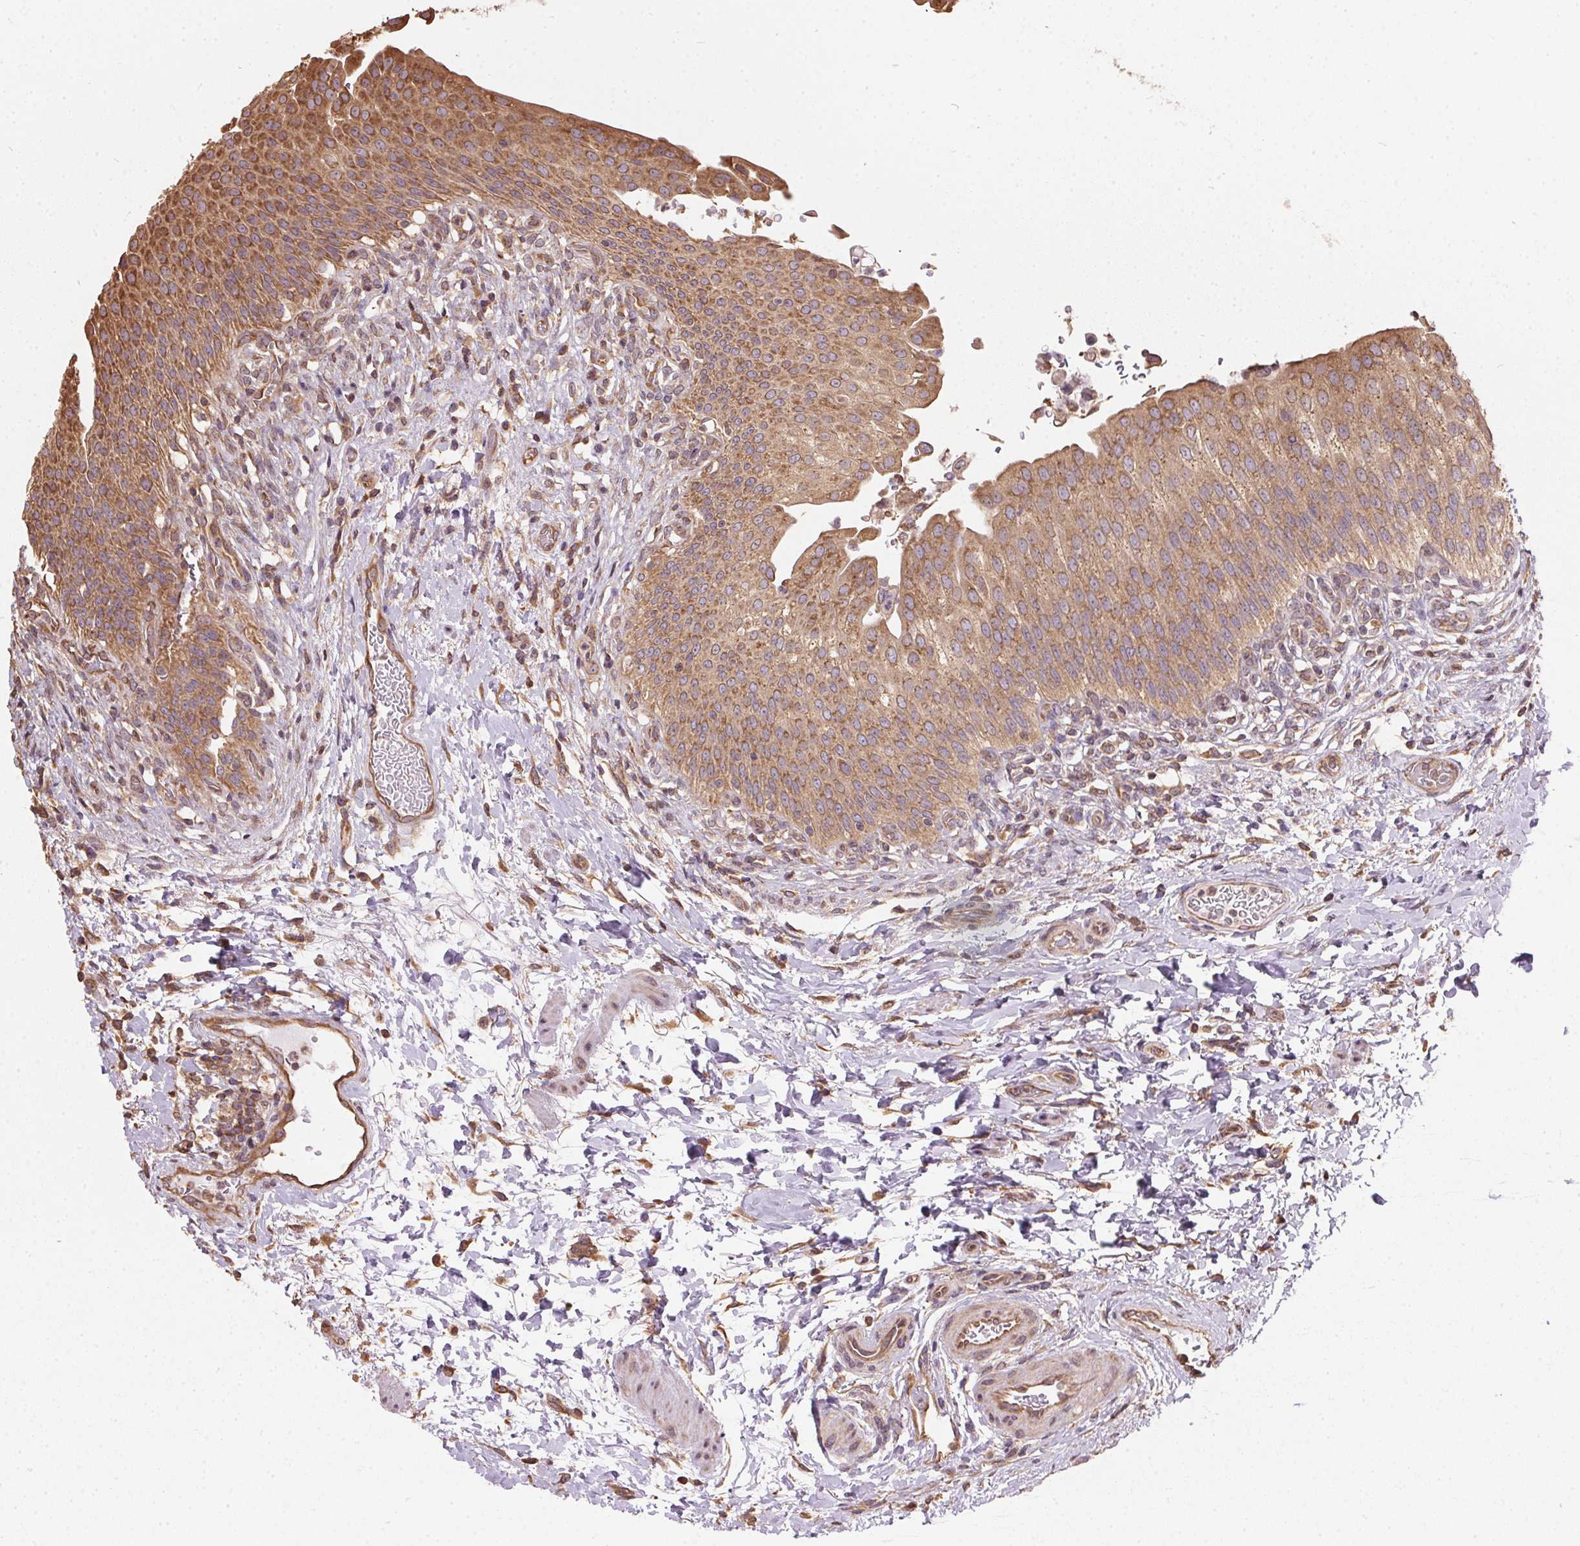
{"staining": {"intensity": "strong", "quantity": ">75%", "location": "cytoplasmic/membranous"}, "tissue": "urinary bladder", "cell_type": "Urothelial cells", "image_type": "normal", "snomed": [{"axis": "morphology", "description": "Normal tissue, NOS"}, {"axis": "topography", "description": "Urinary bladder"}, {"axis": "topography", "description": "Peripheral nerve tissue"}], "caption": "Immunohistochemistry (IHC) (DAB (3,3'-diaminobenzidine)) staining of normal human urinary bladder demonstrates strong cytoplasmic/membranous protein expression in about >75% of urothelial cells. (Brightfield microscopy of DAB IHC at high magnification).", "gene": "EIF2S1", "patient": {"sex": "female", "age": 60}}